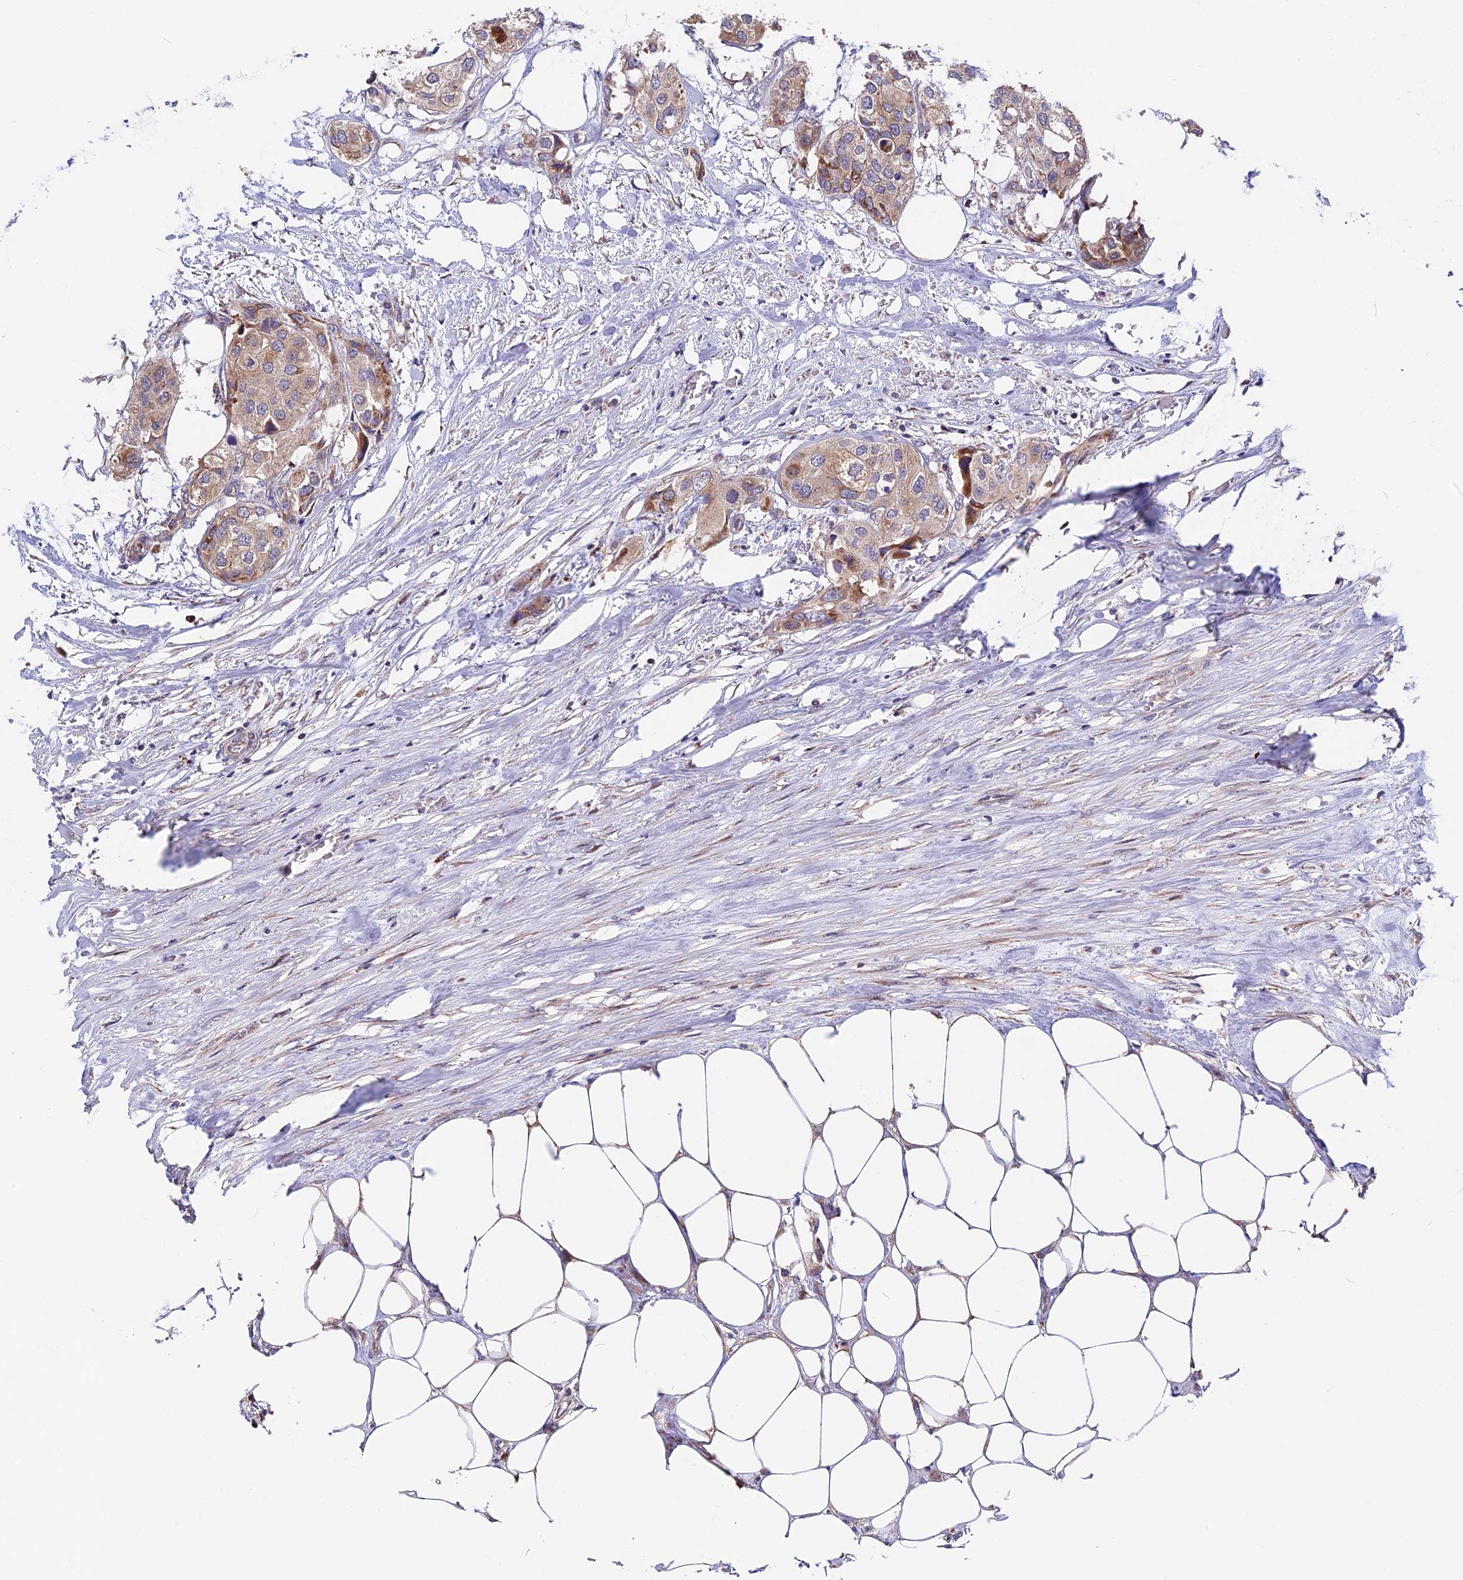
{"staining": {"intensity": "moderate", "quantity": ">75%", "location": "cytoplasmic/membranous"}, "tissue": "urothelial cancer", "cell_type": "Tumor cells", "image_type": "cancer", "snomed": [{"axis": "morphology", "description": "Urothelial carcinoma, High grade"}, {"axis": "topography", "description": "Urinary bladder"}], "caption": "The micrograph exhibits a brown stain indicating the presence of a protein in the cytoplasmic/membranous of tumor cells in urothelial cancer.", "gene": "FAM174C", "patient": {"sex": "male", "age": 64}}